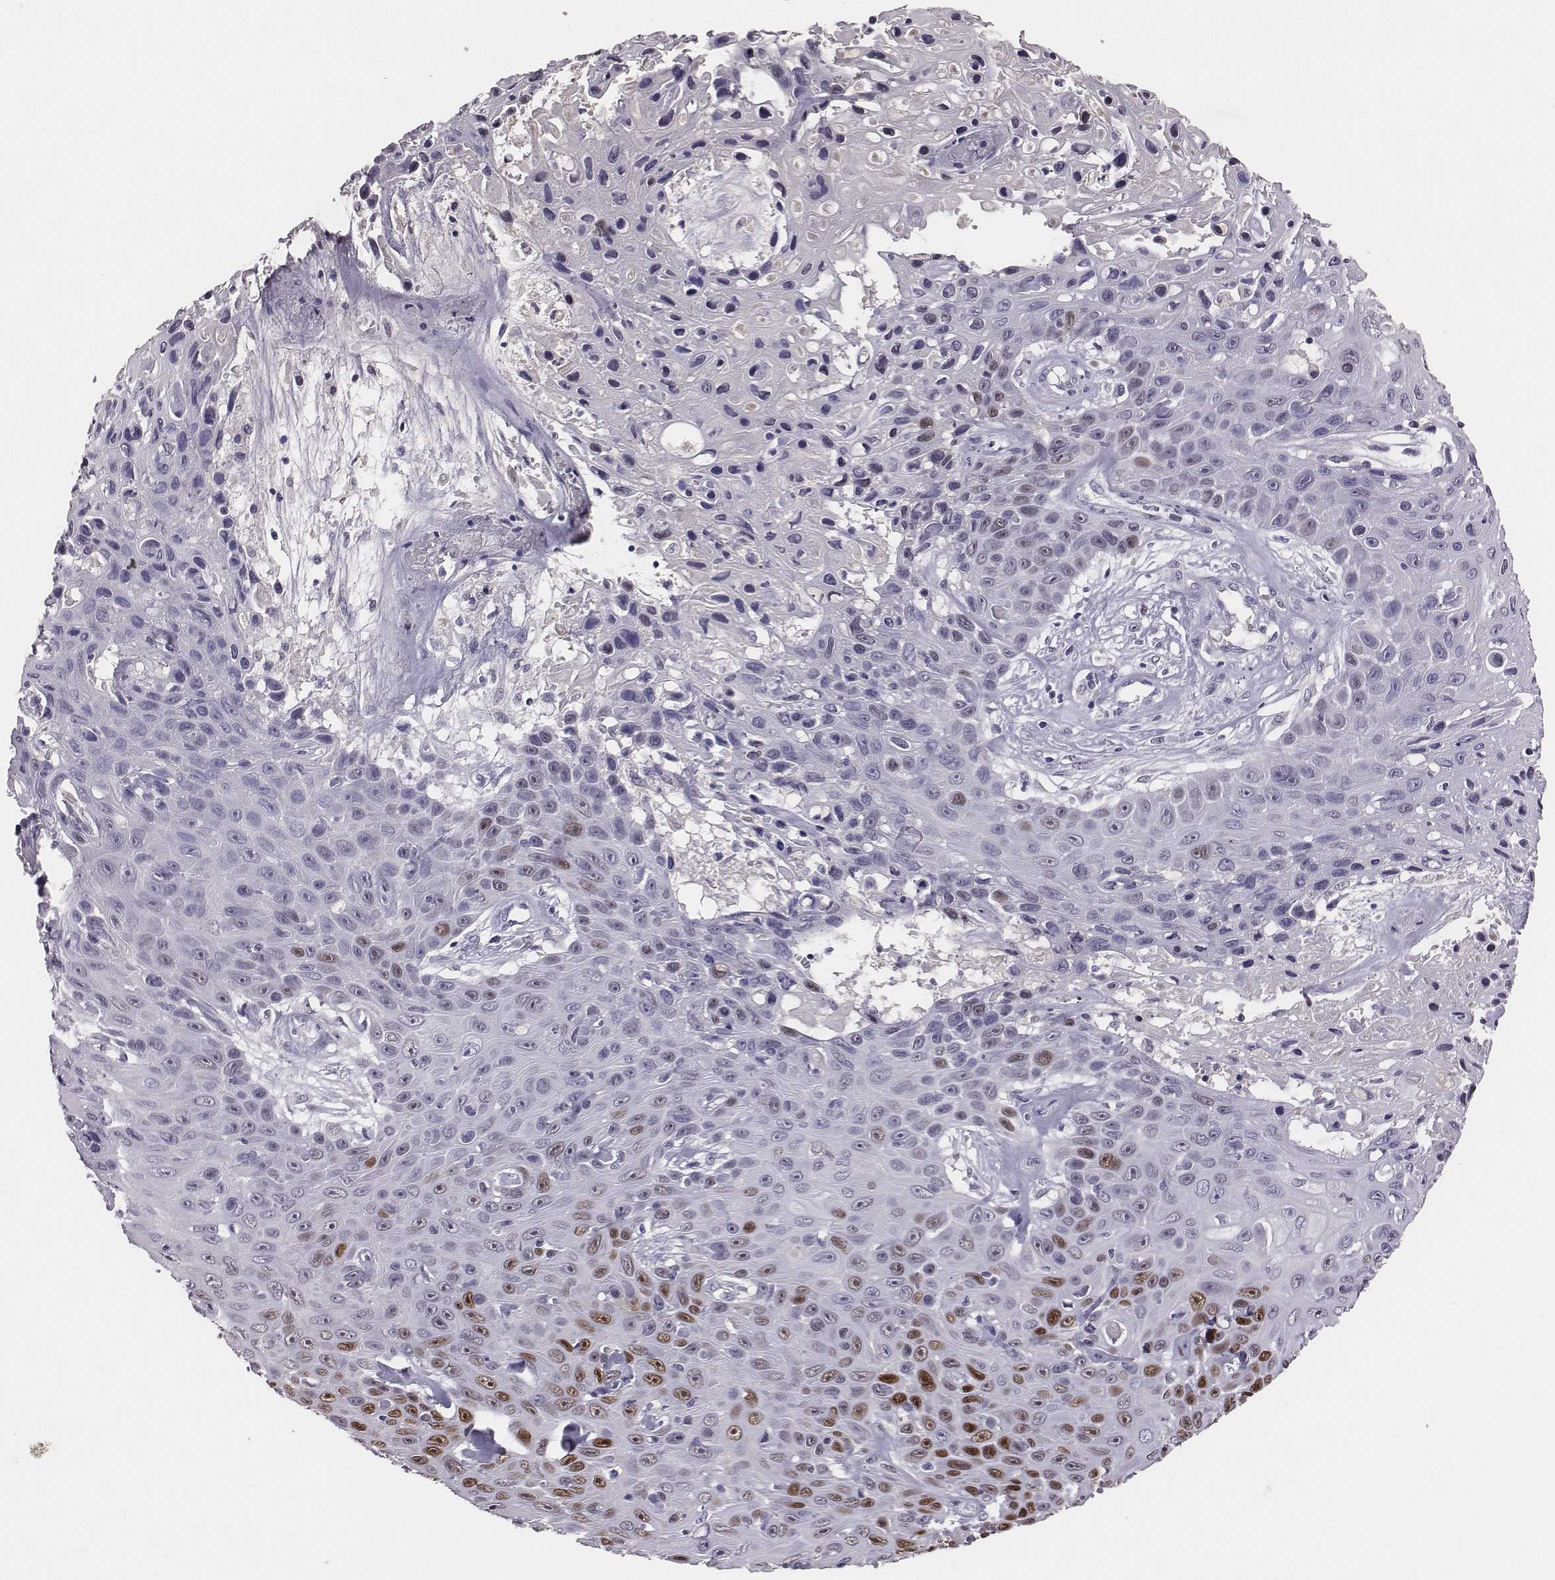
{"staining": {"intensity": "strong", "quantity": "<25%", "location": "nuclear"}, "tissue": "skin cancer", "cell_type": "Tumor cells", "image_type": "cancer", "snomed": [{"axis": "morphology", "description": "Squamous cell carcinoma, NOS"}, {"axis": "topography", "description": "Skin"}], "caption": "A micrograph showing strong nuclear expression in about <25% of tumor cells in squamous cell carcinoma (skin), as visualized by brown immunohistochemical staining.", "gene": "EN1", "patient": {"sex": "male", "age": 82}}